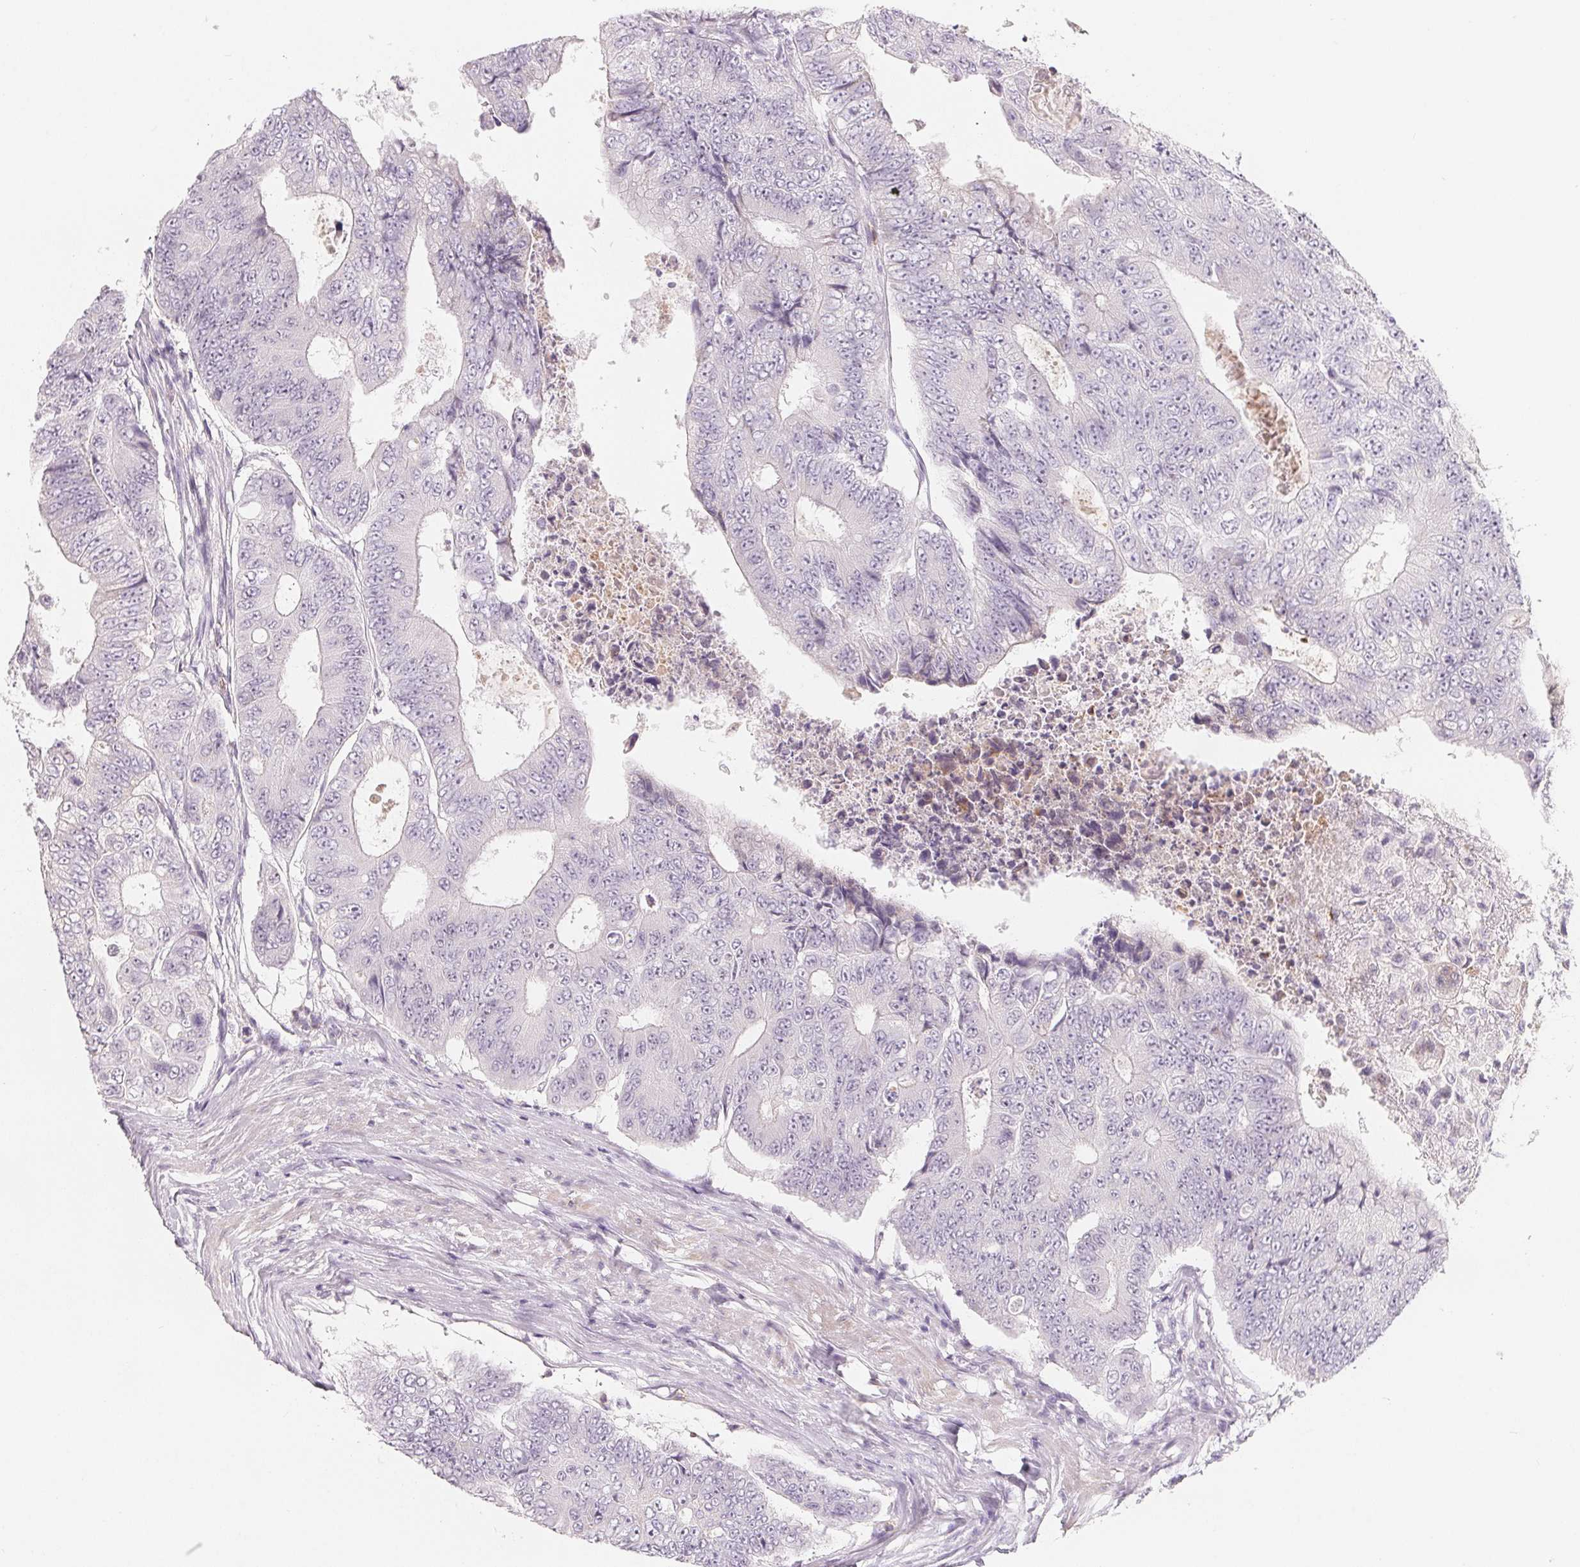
{"staining": {"intensity": "negative", "quantity": "none", "location": "none"}, "tissue": "colorectal cancer", "cell_type": "Tumor cells", "image_type": "cancer", "snomed": [{"axis": "morphology", "description": "Adenocarcinoma, NOS"}, {"axis": "topography", "description": "Colon"}], "caption": "High power microscopy histopathology image of an immunohistochemistry histopathology image of colorectal cancer (adenocarcinoma), revealing no significant expression in tumor cells. (DAB (3,3'-diaminobenzidine) IHC with hematoxylin counter stain).", "gene": "CD69", "patient": {"sex": "female", "age": 48}}